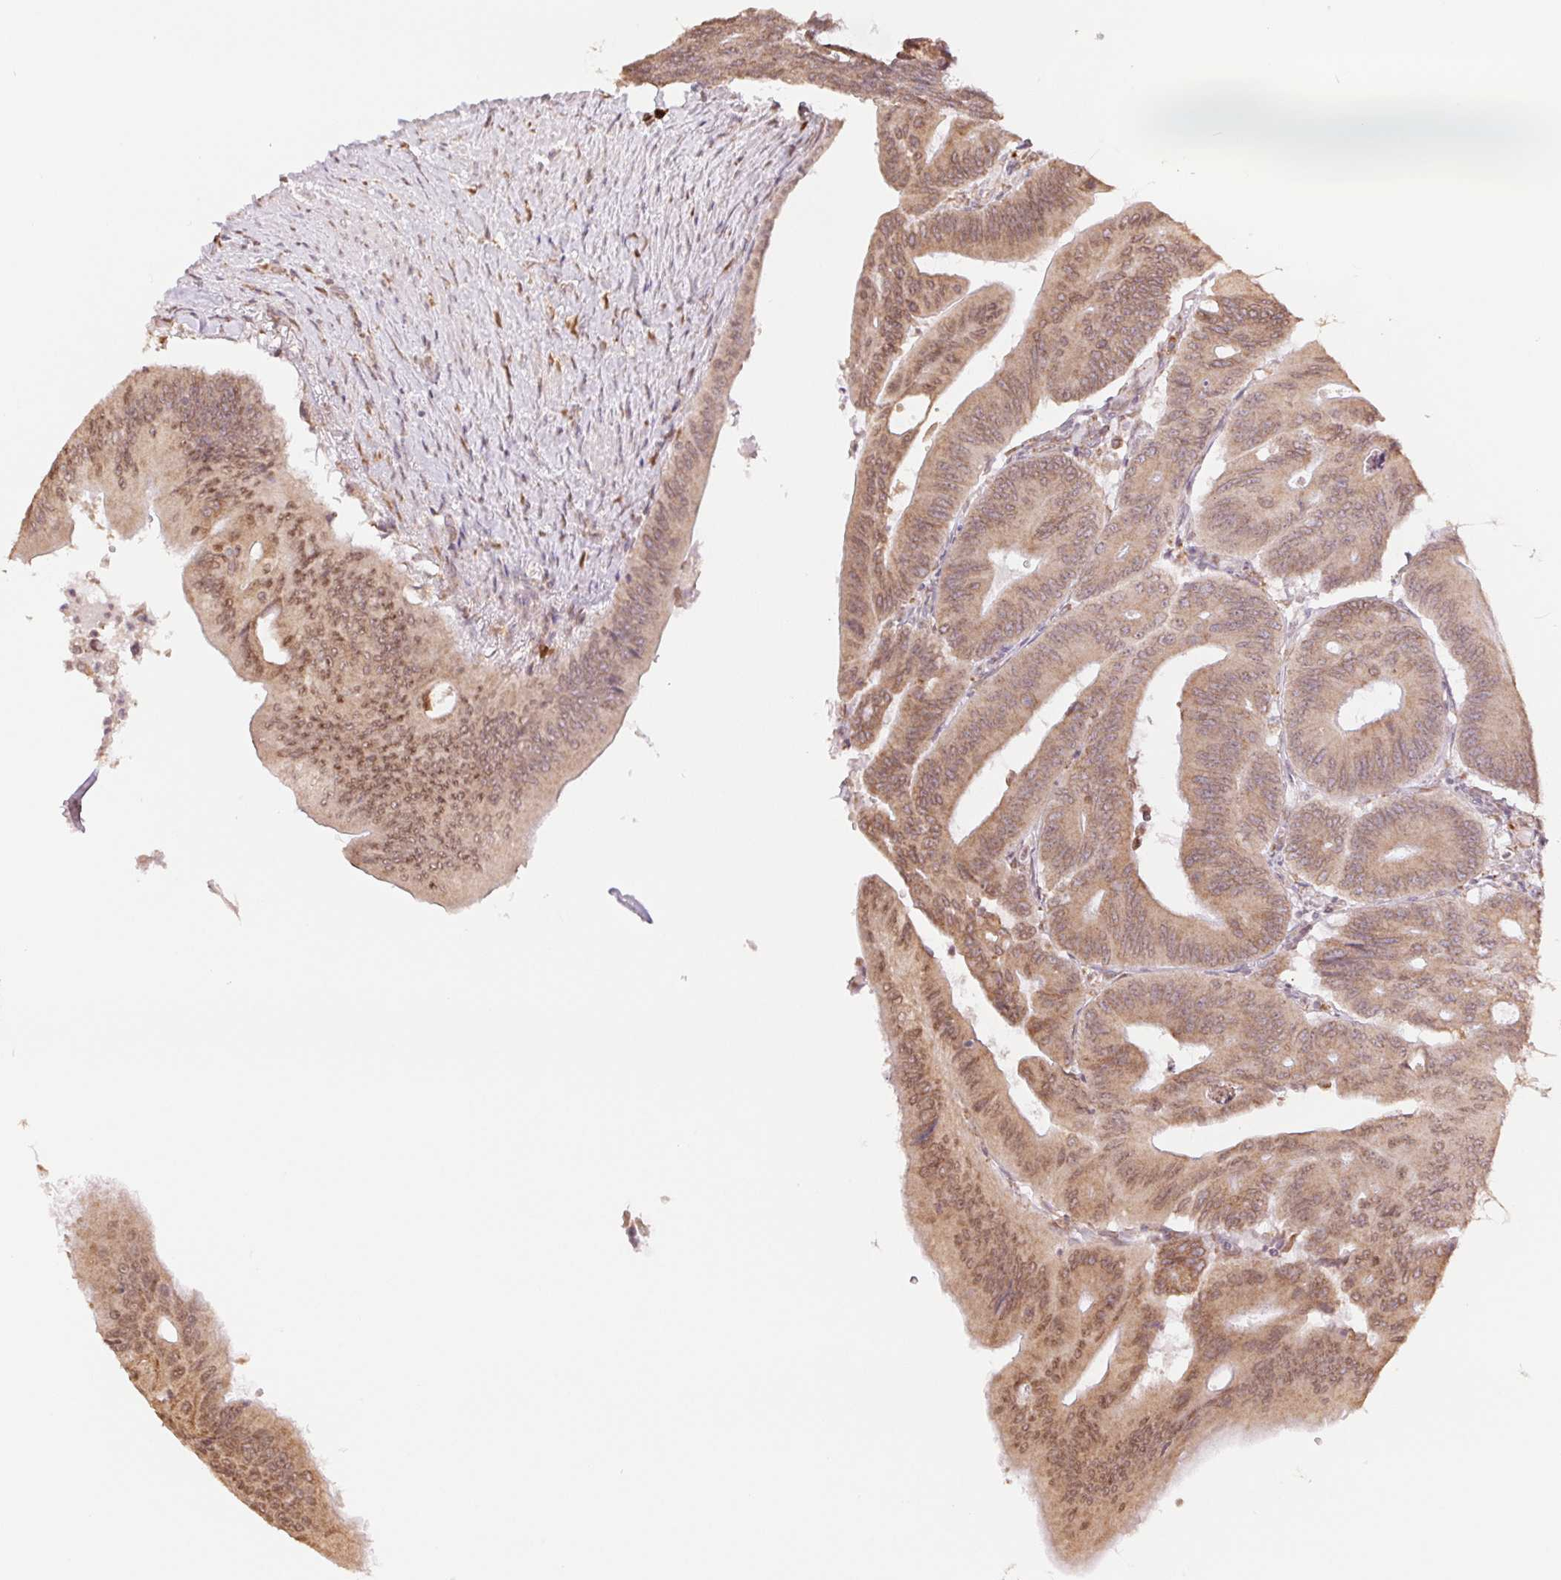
{"staining": {"intensity": "moderate", "quantity": ">75%", "location": "cytoplasmic/membranous,nuclear"}, "tissue": "colorectal cancer", "cell_type": "Tumor cells", "image_type": "cancer", "snomed": [{"axis": "morphology", "description": "Adenocarcinoma, NOS"}, {"axis": "topography", "description": "Colon"}], "caption": "A brown stain shows moderate cytoplasmic/membranous and nuclear positivity of a protein in colorectal cancer (adenocarcinoma) tumor cells.", "gene": "RPN1", "patient": {"sex": "male", "age": 65}}